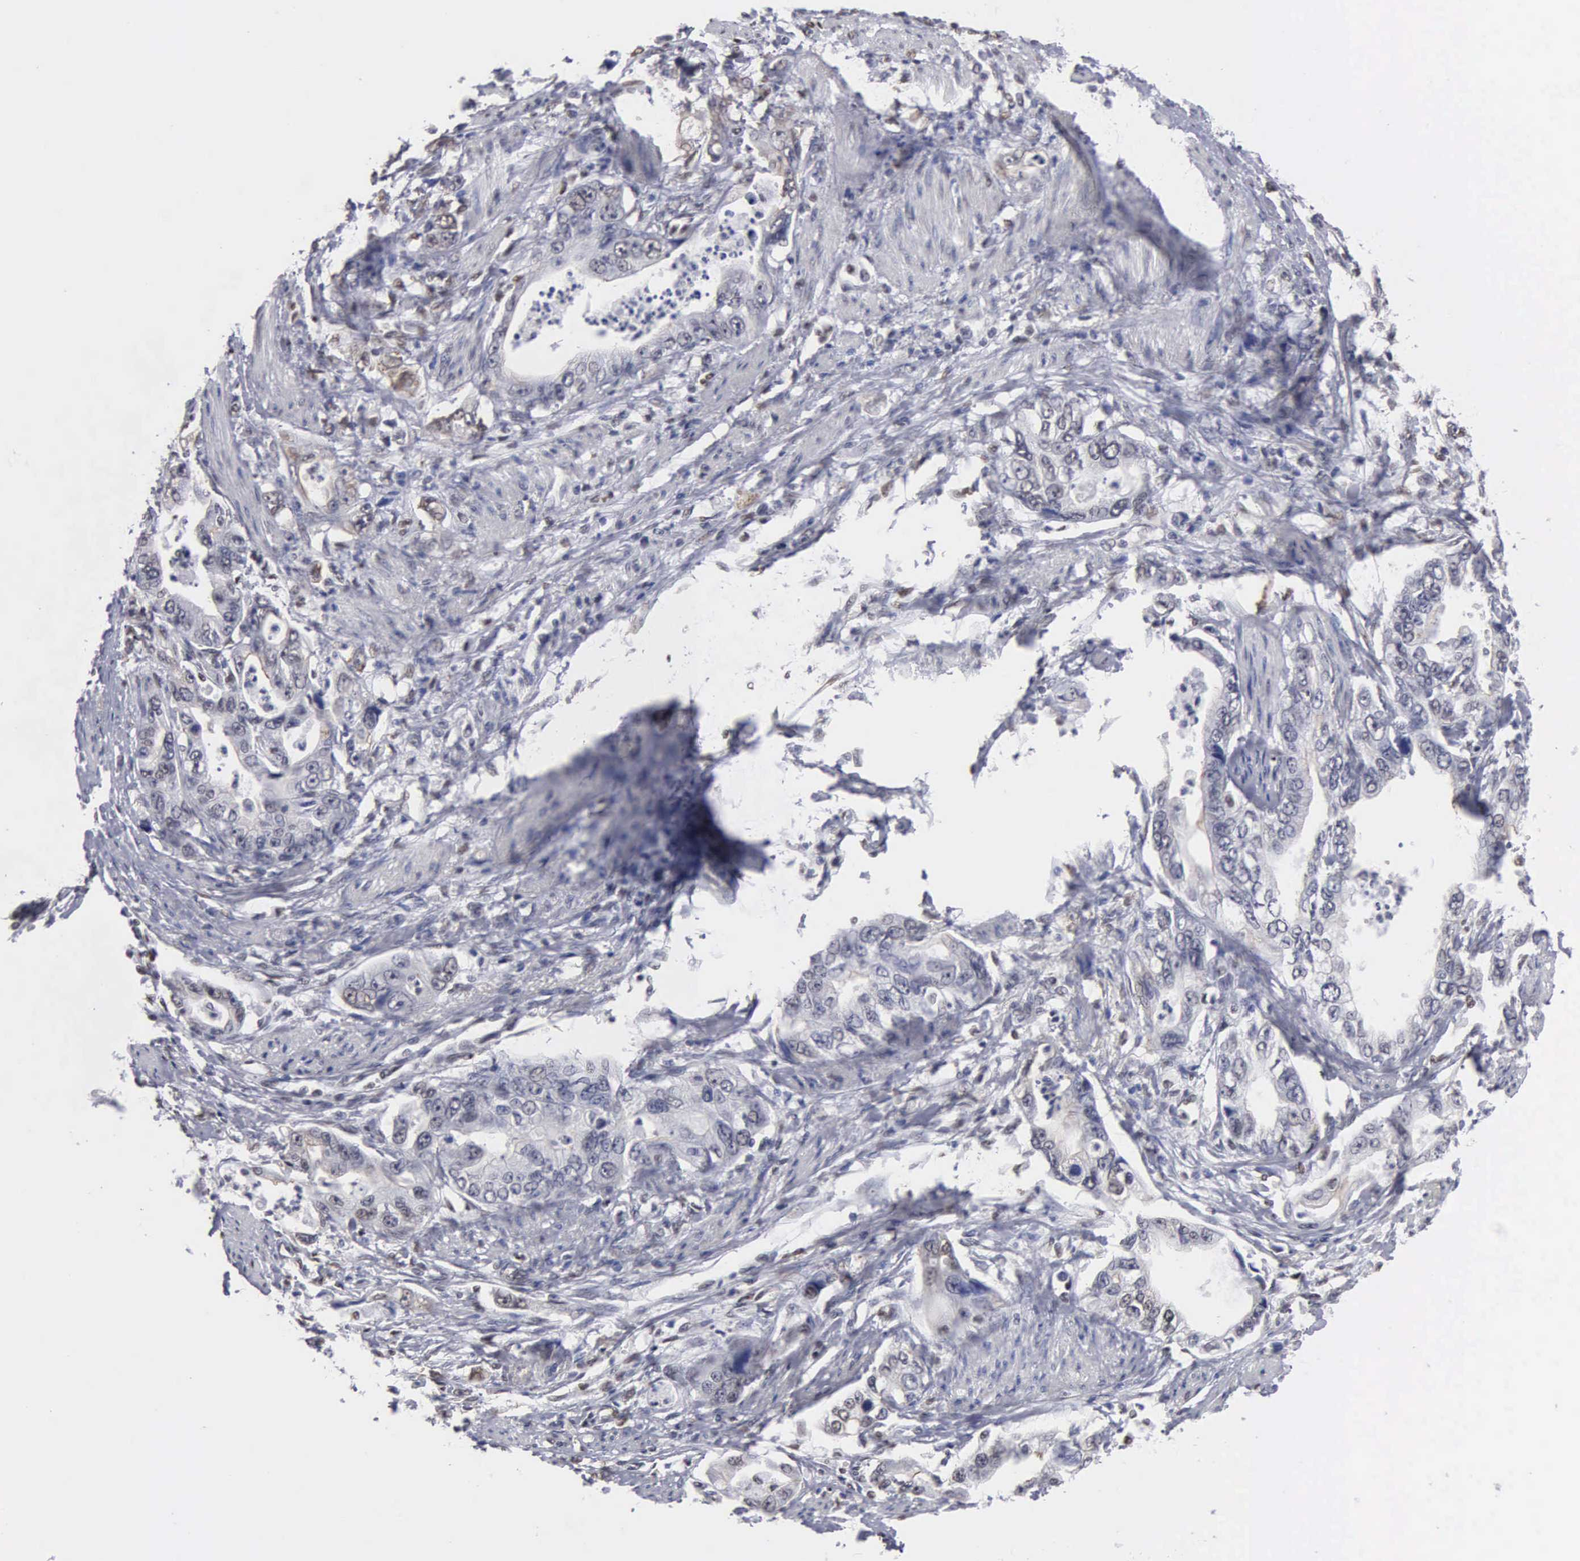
{"staining": {"intensity": "negative", "quantity": "none", "location": "none"}, "tissue": "stomach cancer", "cell_type": "Tumor cells", "image_type": "cancer", "snomed": [{"axis": "morphology", "description": "Adenocarcinoma, NOS"}, {"axis": "topography", "description": "Pancreas"}, {"axis": "topography", "description": "Stomach, upper"}], "caption": "Tumor cells show no significant positivity in stomach cancer (adenocarcinoma). (DAB (3,3'-diaminobenzidine) IHC, high magnification).", "gene": "CCNG1", "patient": {"sex": "male", "age": 77}}